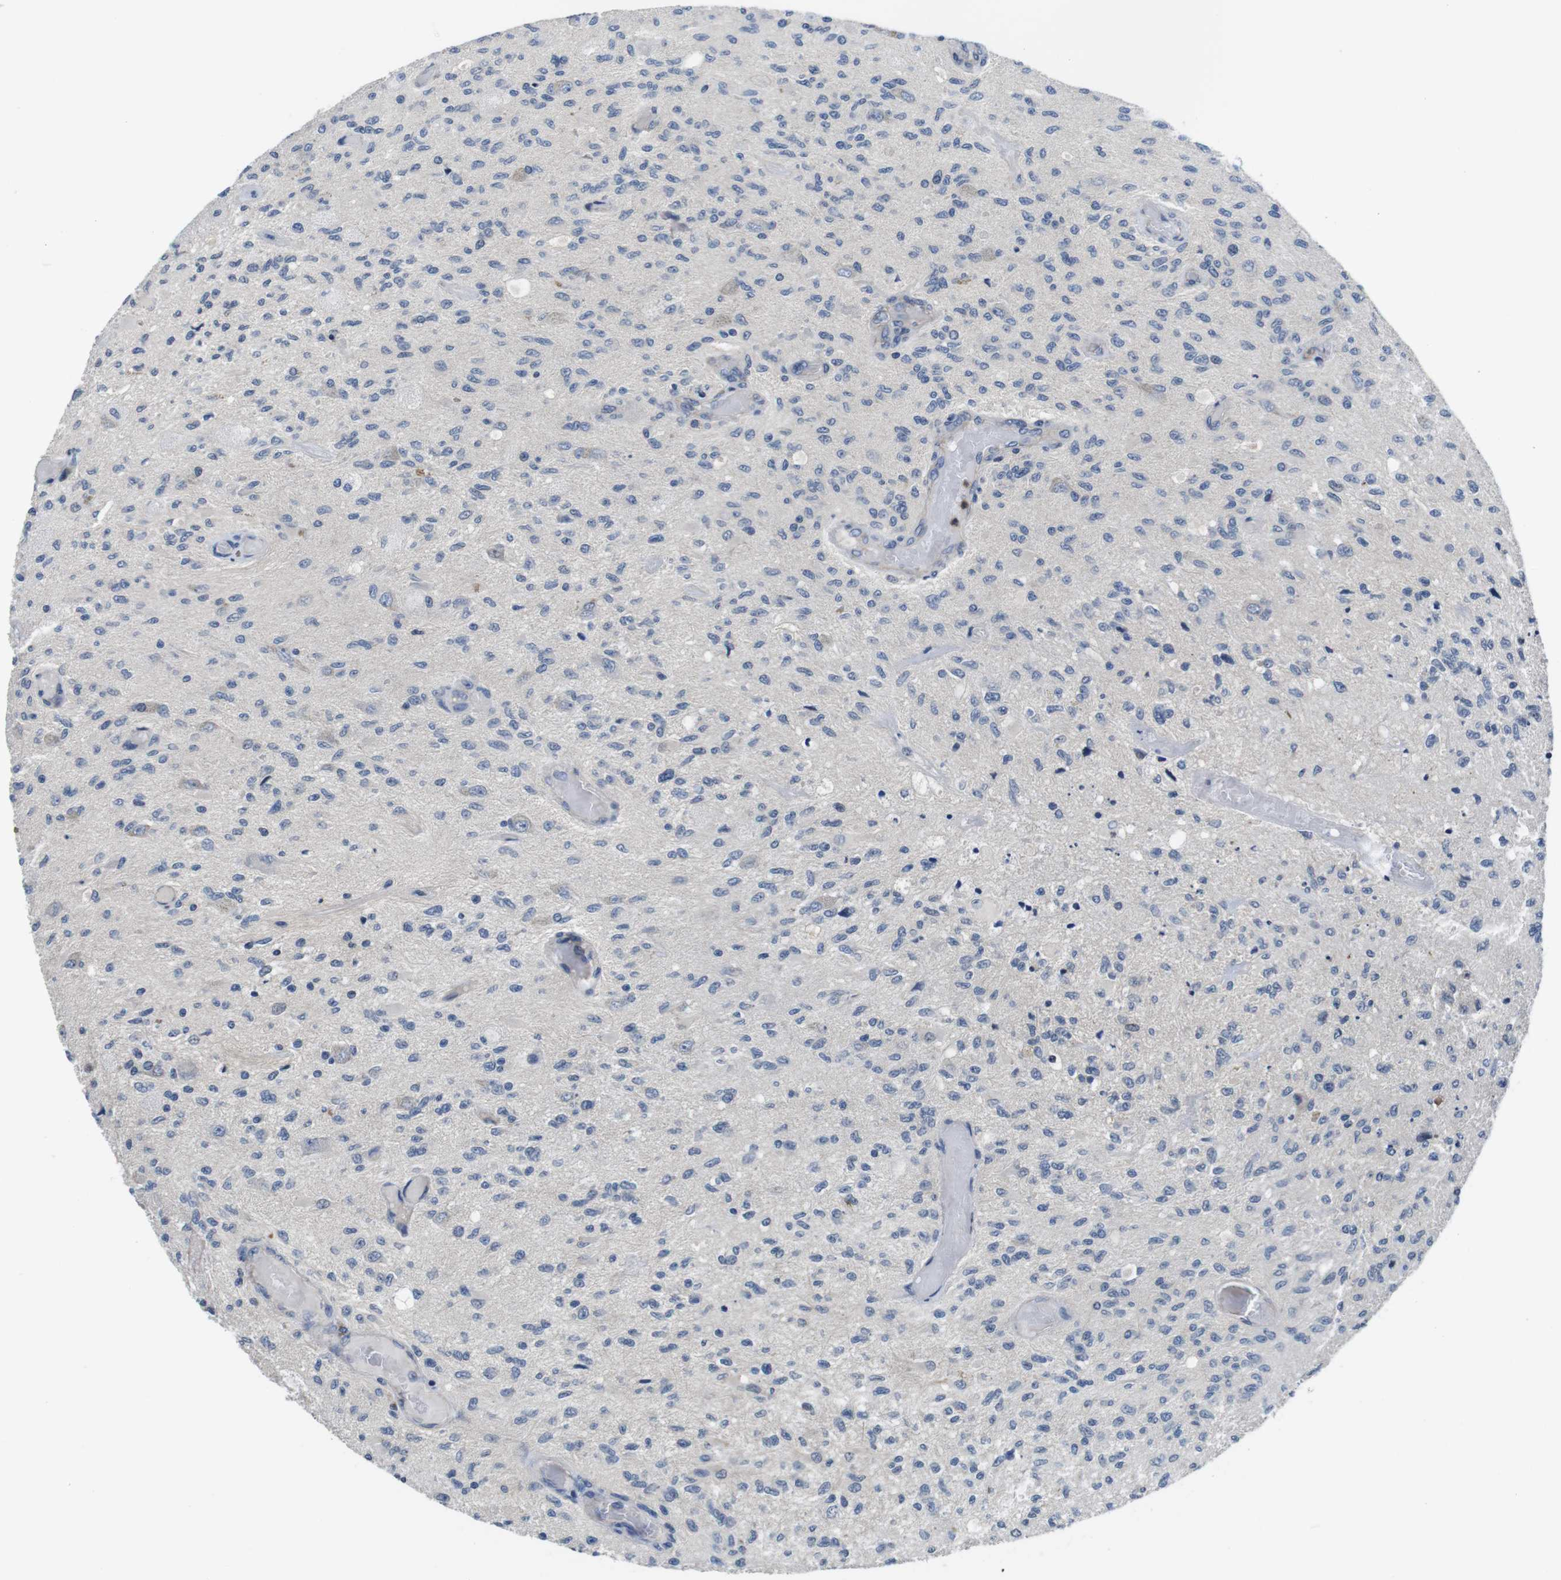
{"staining": {"intensity": "negative", "quantity": "none", "location": "none"}, "tissue": "glioma", "cell_type": "Tumor cells", "image_type": "cancer", "snomed": [{"axis": "morphology", "description": "Normal tissue, NOS"}, {"axis": "morphology", "description": "Glioma, malignant, High grade"}, {"axis": "topography", "description": "Cerebral cortex"}], "caption": "A high-resolution image shows immunohistochemistry (IHC) staining of malignant glioma (high-grade), which demonstrates no significant positivity in tumor cells.", "gene": "FADD", "patient": {"sex": "male", "age": 77}}